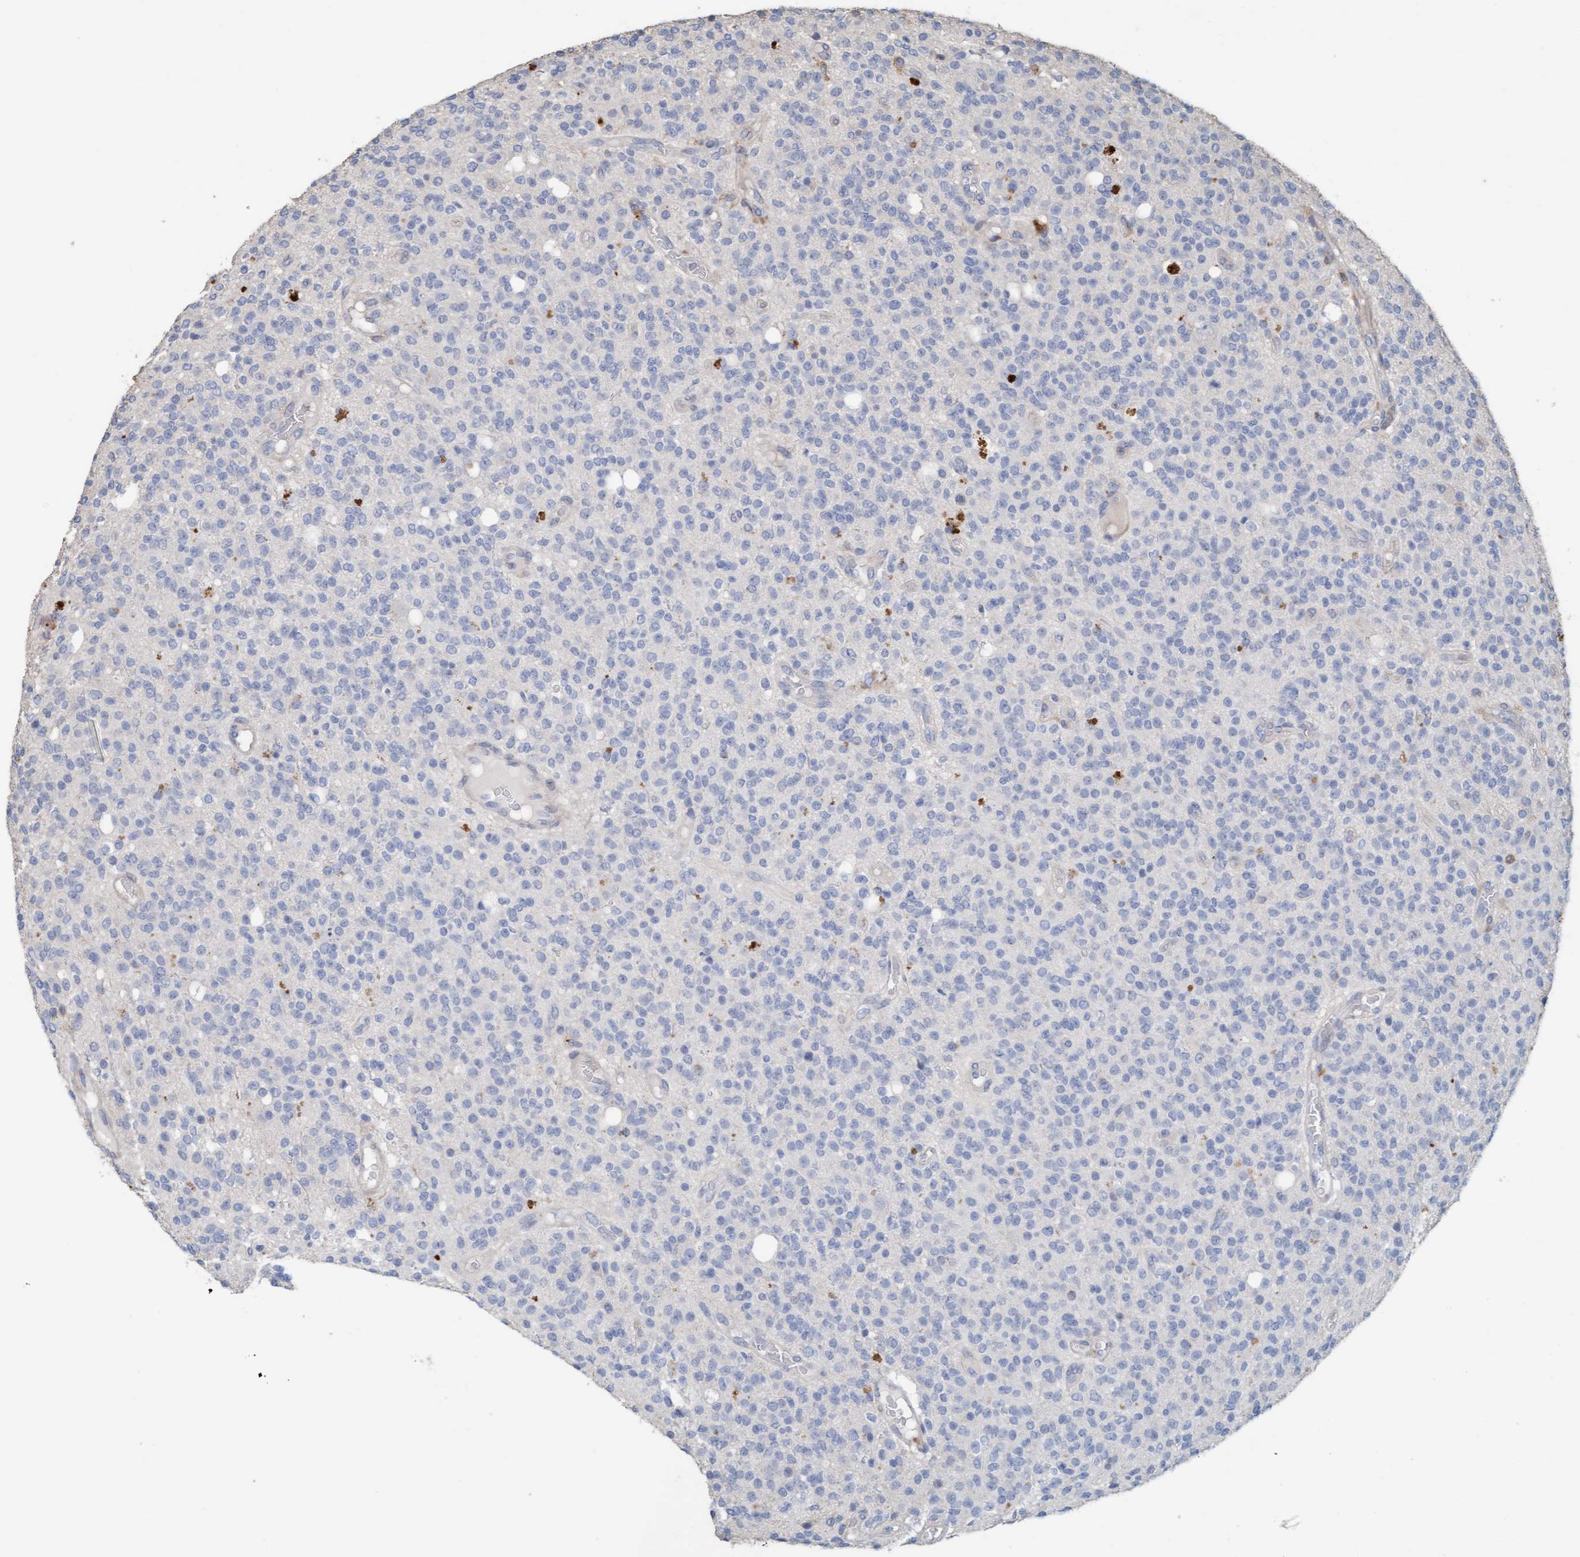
{"staining": {"intensity": "negative", "quantity": "none", "location": "none"}, "tissue": "glioma", "cell_type": "Tumor cells", "image_type": "cancer", "snomed": [{"axis": "morphology", "description": "Glioma, malignant, High grade"}, {"axis": "topography", "description": "Brain"}], "caption": "A photomicrograph of human glioma is negative for staining in tumor cells.", "gene": "LONRF1", "patient": {"sex": "male", "age": 34}}